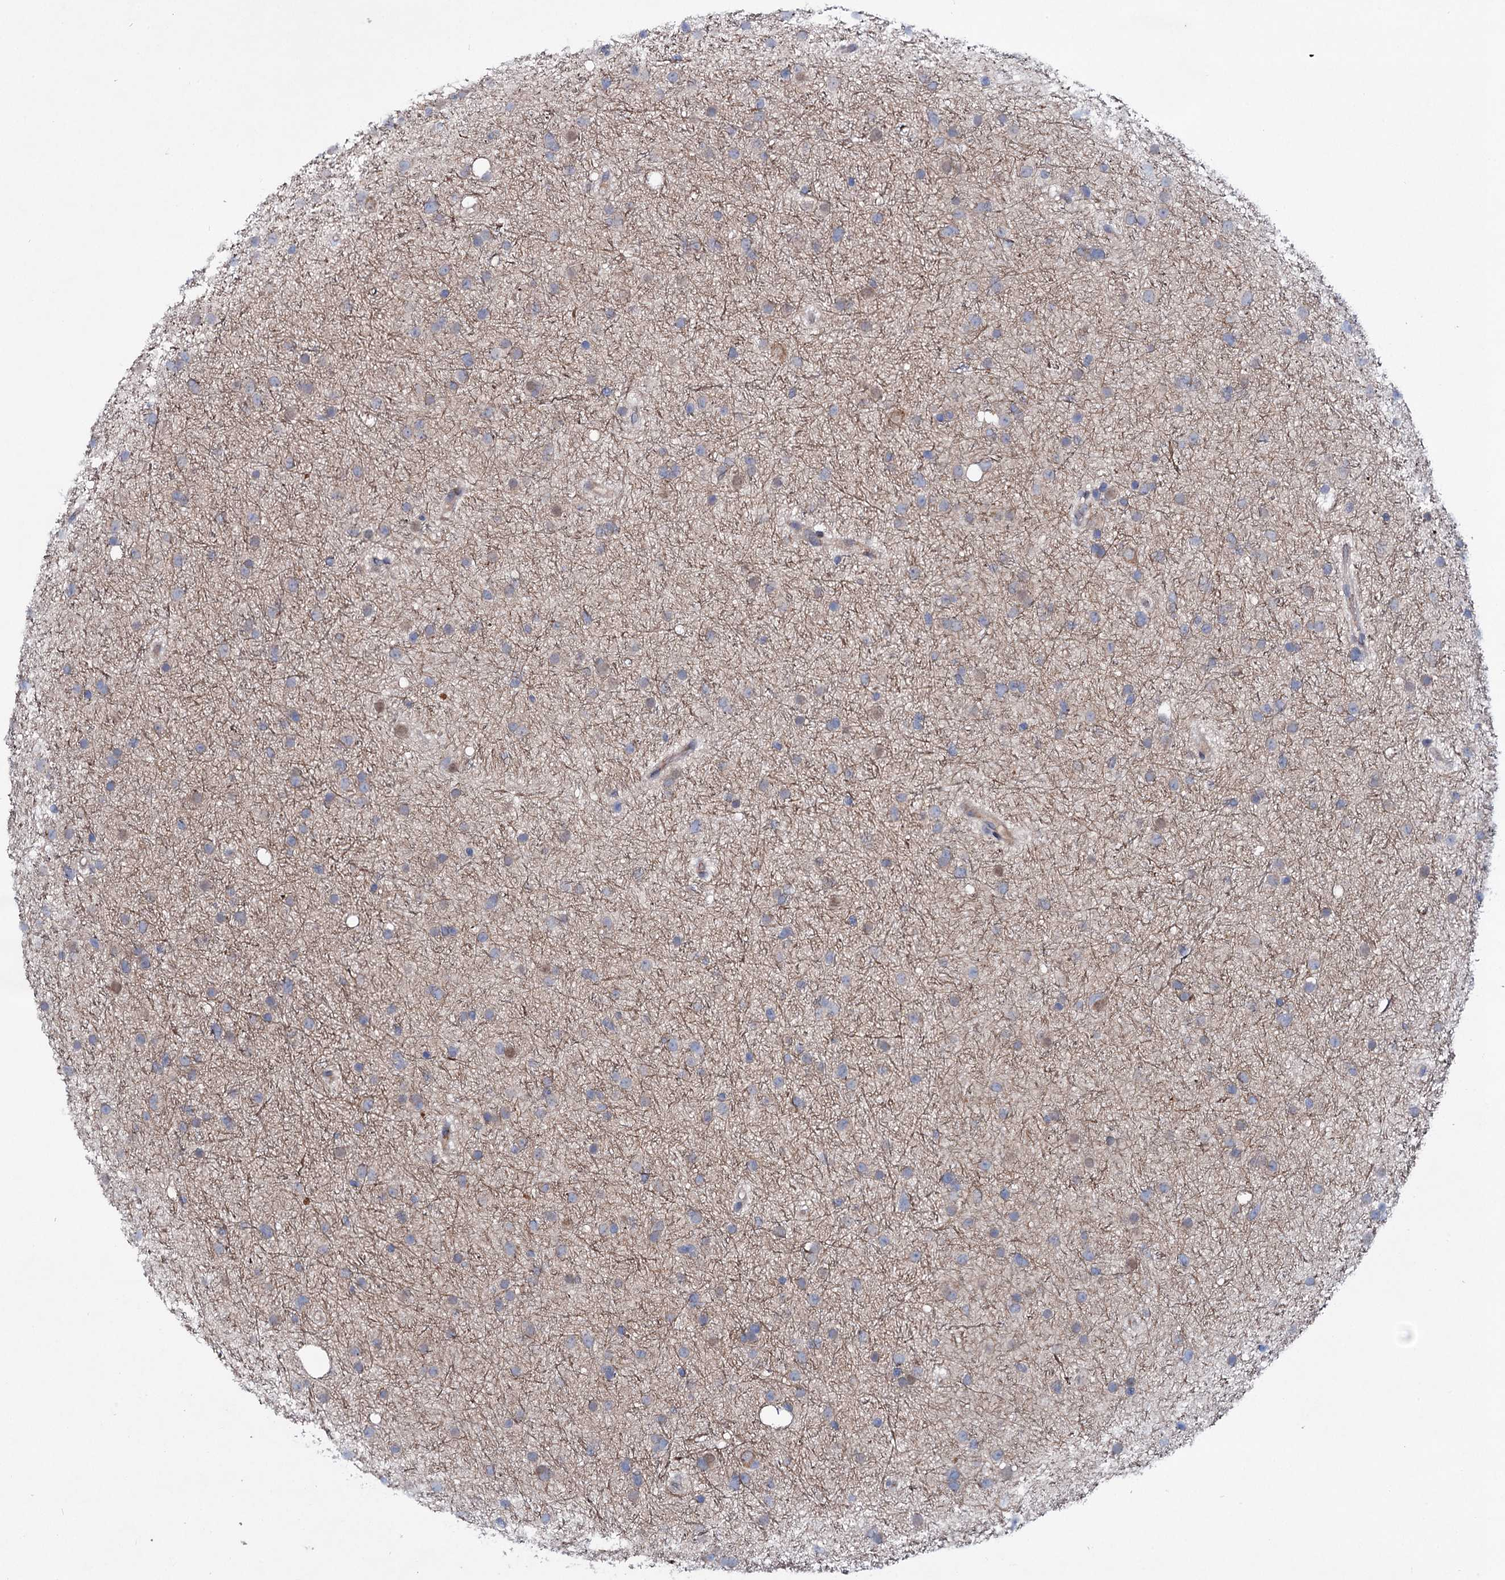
{"staining": {"intensity": "weak", "quantity": "<25%", "location": "cytoplasmic/membranous"}, "tissue": "glioma", "cell_type": "Tumor cells", "image_type": "cancer", "snomed": [{"axis": "morphology", "description": "Glioma, malignant, Low grade"}, {"axis": "topography", "description": "Cerebral cortex"}], "caption": "The image displays no staining of tumor cells in glioma.", "gene": "EYA4", "patient": {"sex": "female", "age": 39}}